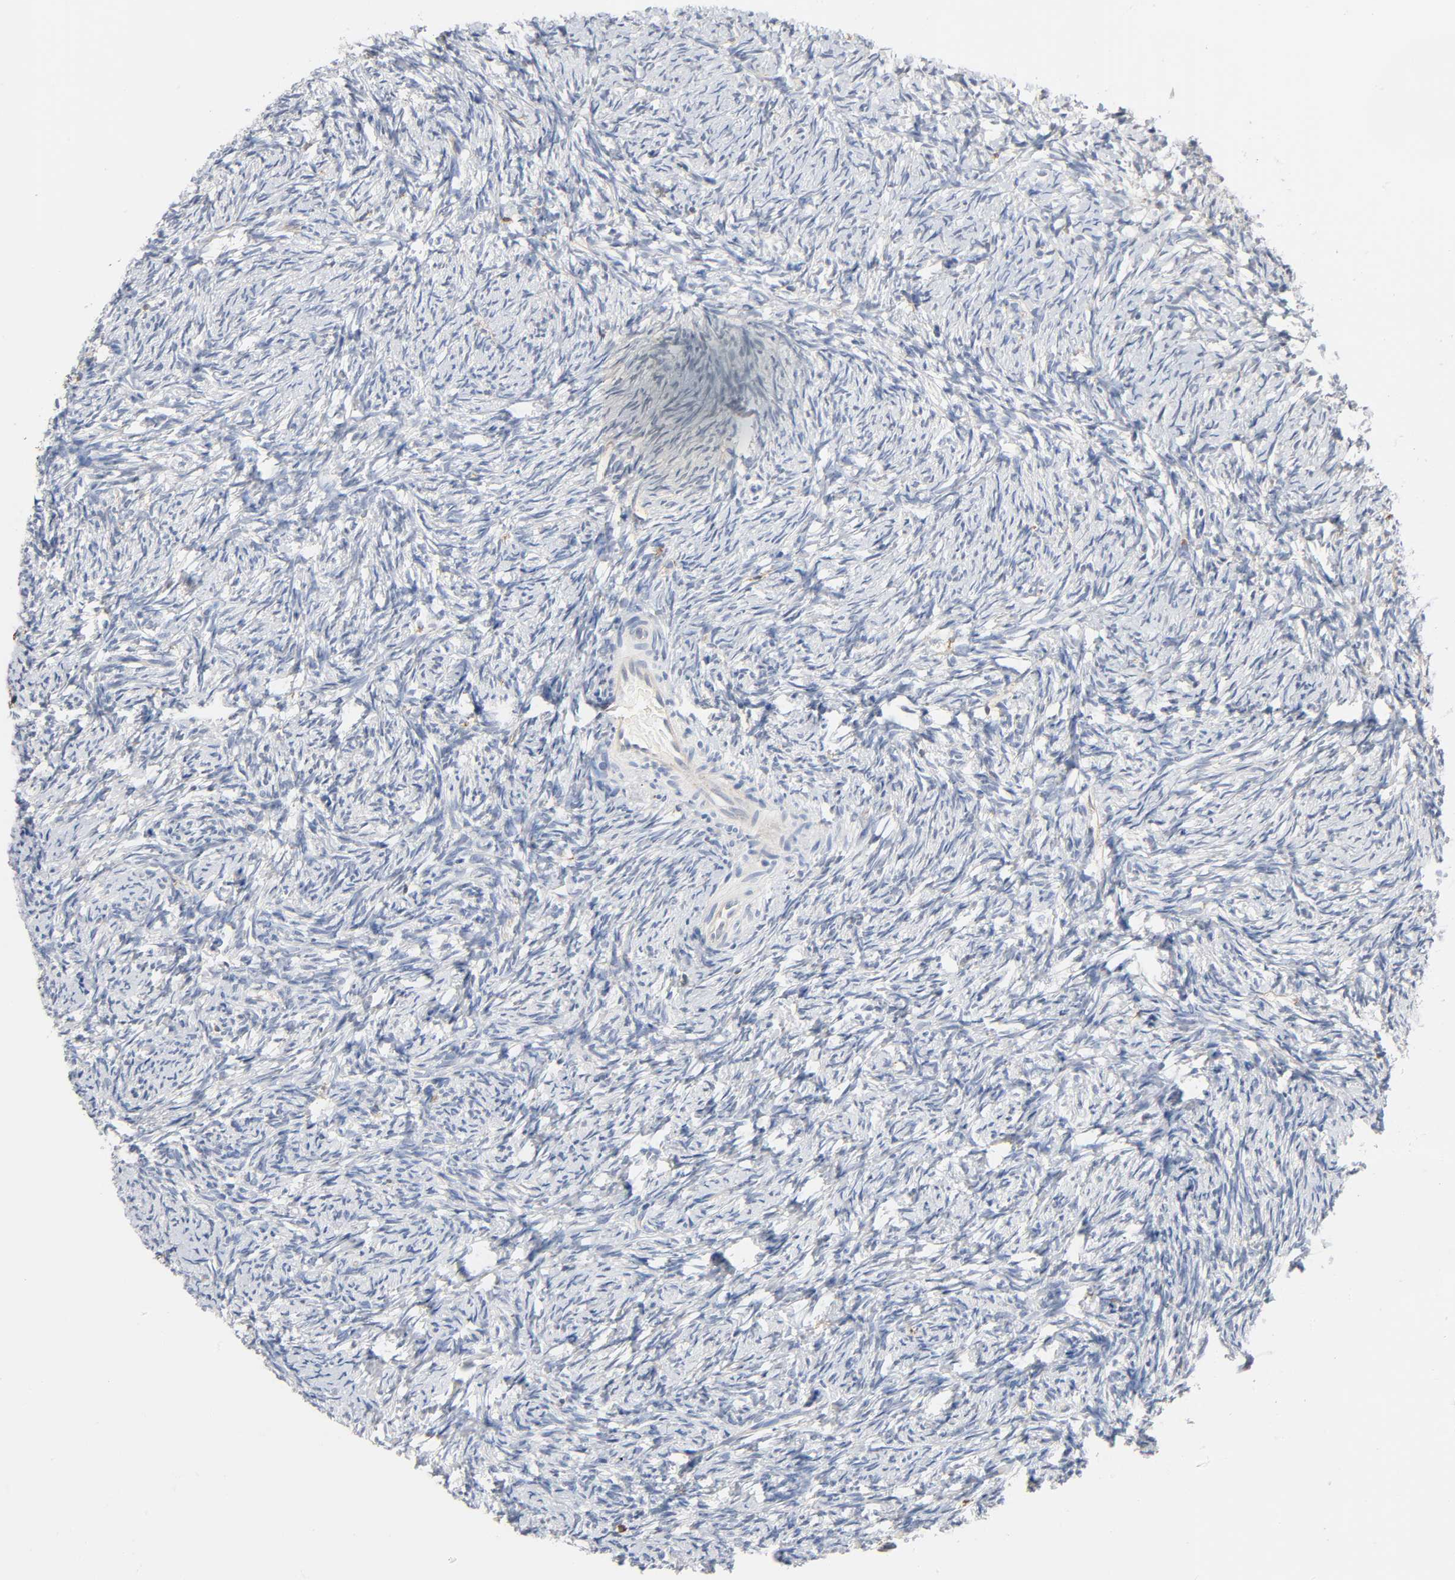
{"staining": {"intensity": "negative", "quantity": "none", "location": "none"}, "tissue": "ovary", "cell_type": "Ovarian stroma cells", "image_type": "normal", "snomed": [{"axis": "morphology", "description": "Normal tissue, NOS"}, {"axis": "topography", "description": "Ovary"}], "caption": "Ovarian stroma cells show no significant positivity in benign ovary. (Immunohistochemistry (ihc), brightfield microscopy, high magnification).", "gene": "UCKL1", "patient": {"sex": "female", "age": 60}}